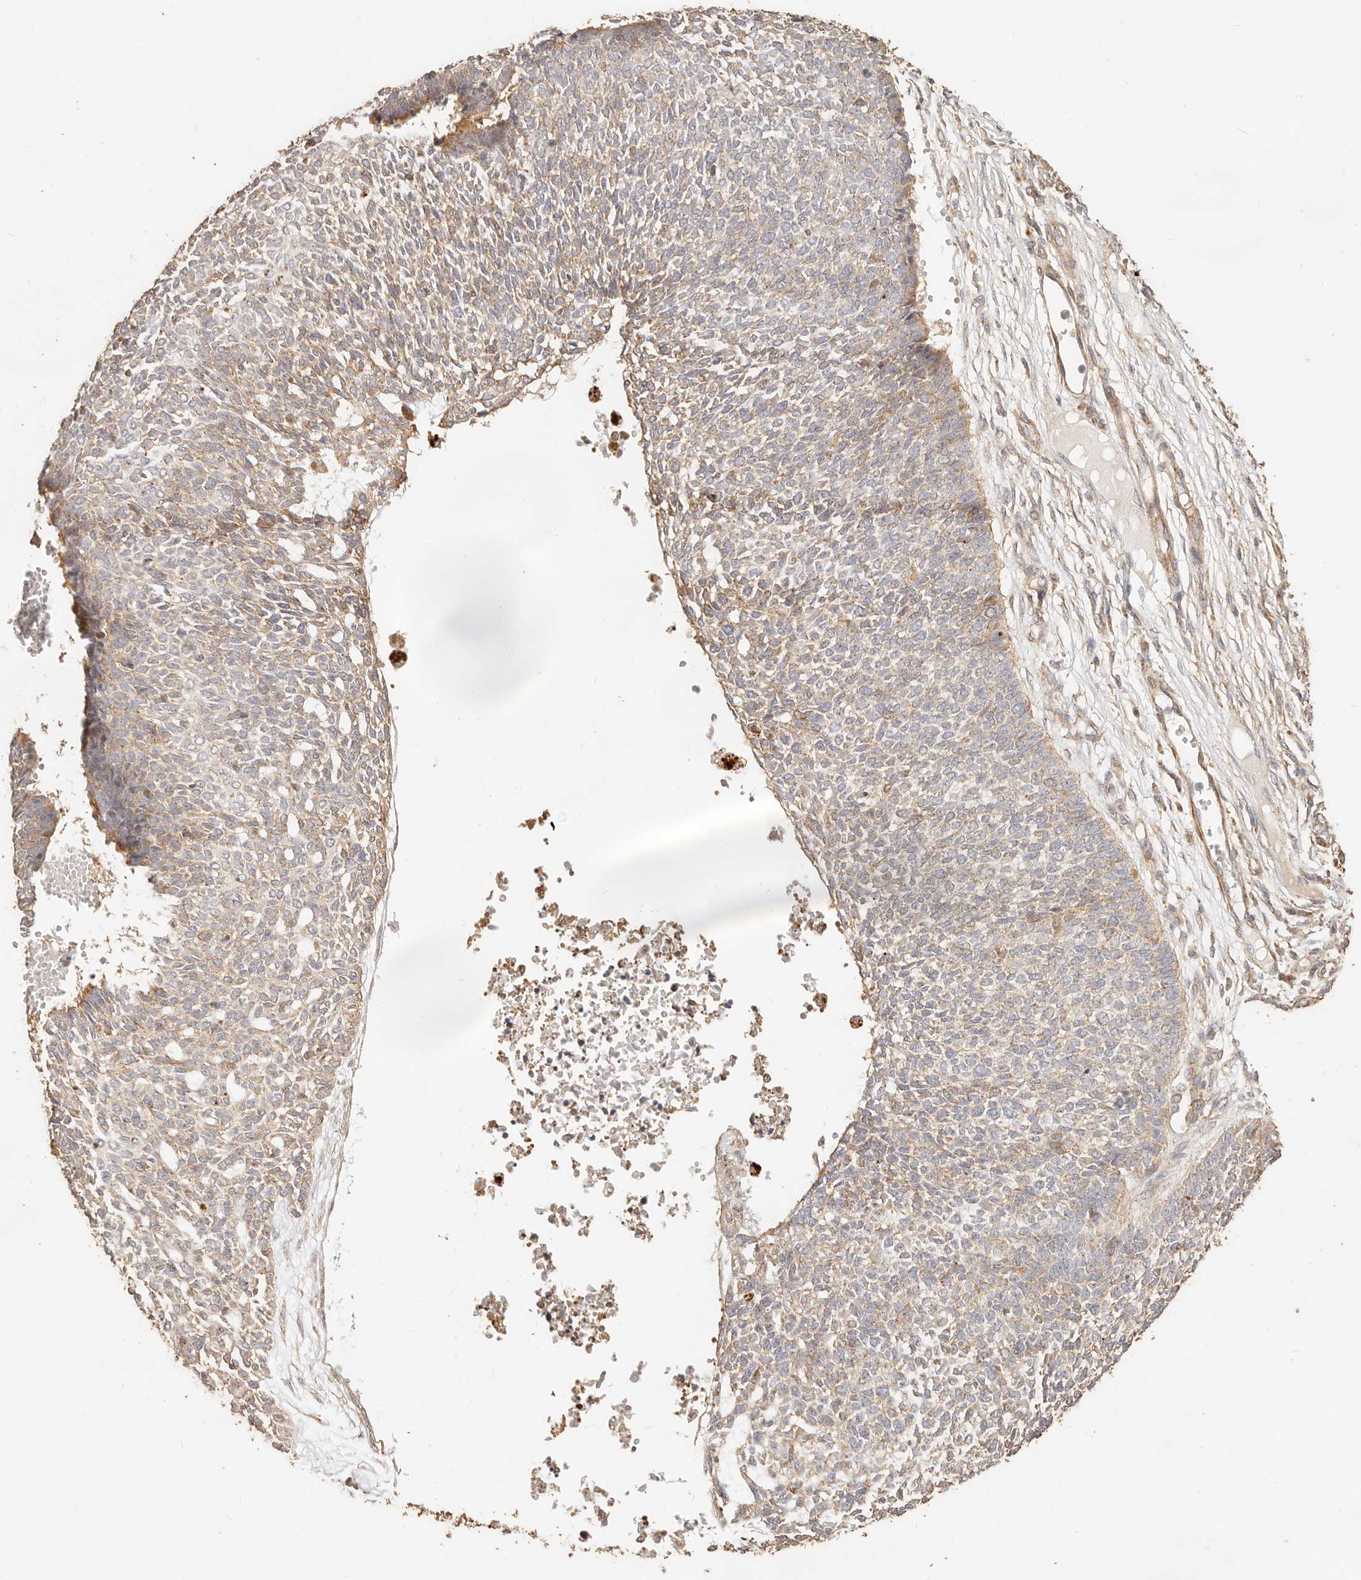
{"staining": {"intensity": "weak", "quantity": ">75%", "location": "cytoplasmic/membranous"}, "tissue": "skin cancer", "cell_type": "Tumor cells", "image_type": "cancer", "snomed": [{"axis": "morphology", "description": "Basal cell carcinoma"}, {"axis": "topography", "description": "Skin"}], "caption": "Weak cytoplasmic/membranous staining for a protein is present in approximately >75% of tumor cells of skin cancer (basal cell carcinoma) using immunohistochemistry.", "gene": "PTPN22", "patient": {"sex": "female", "age": 84}}